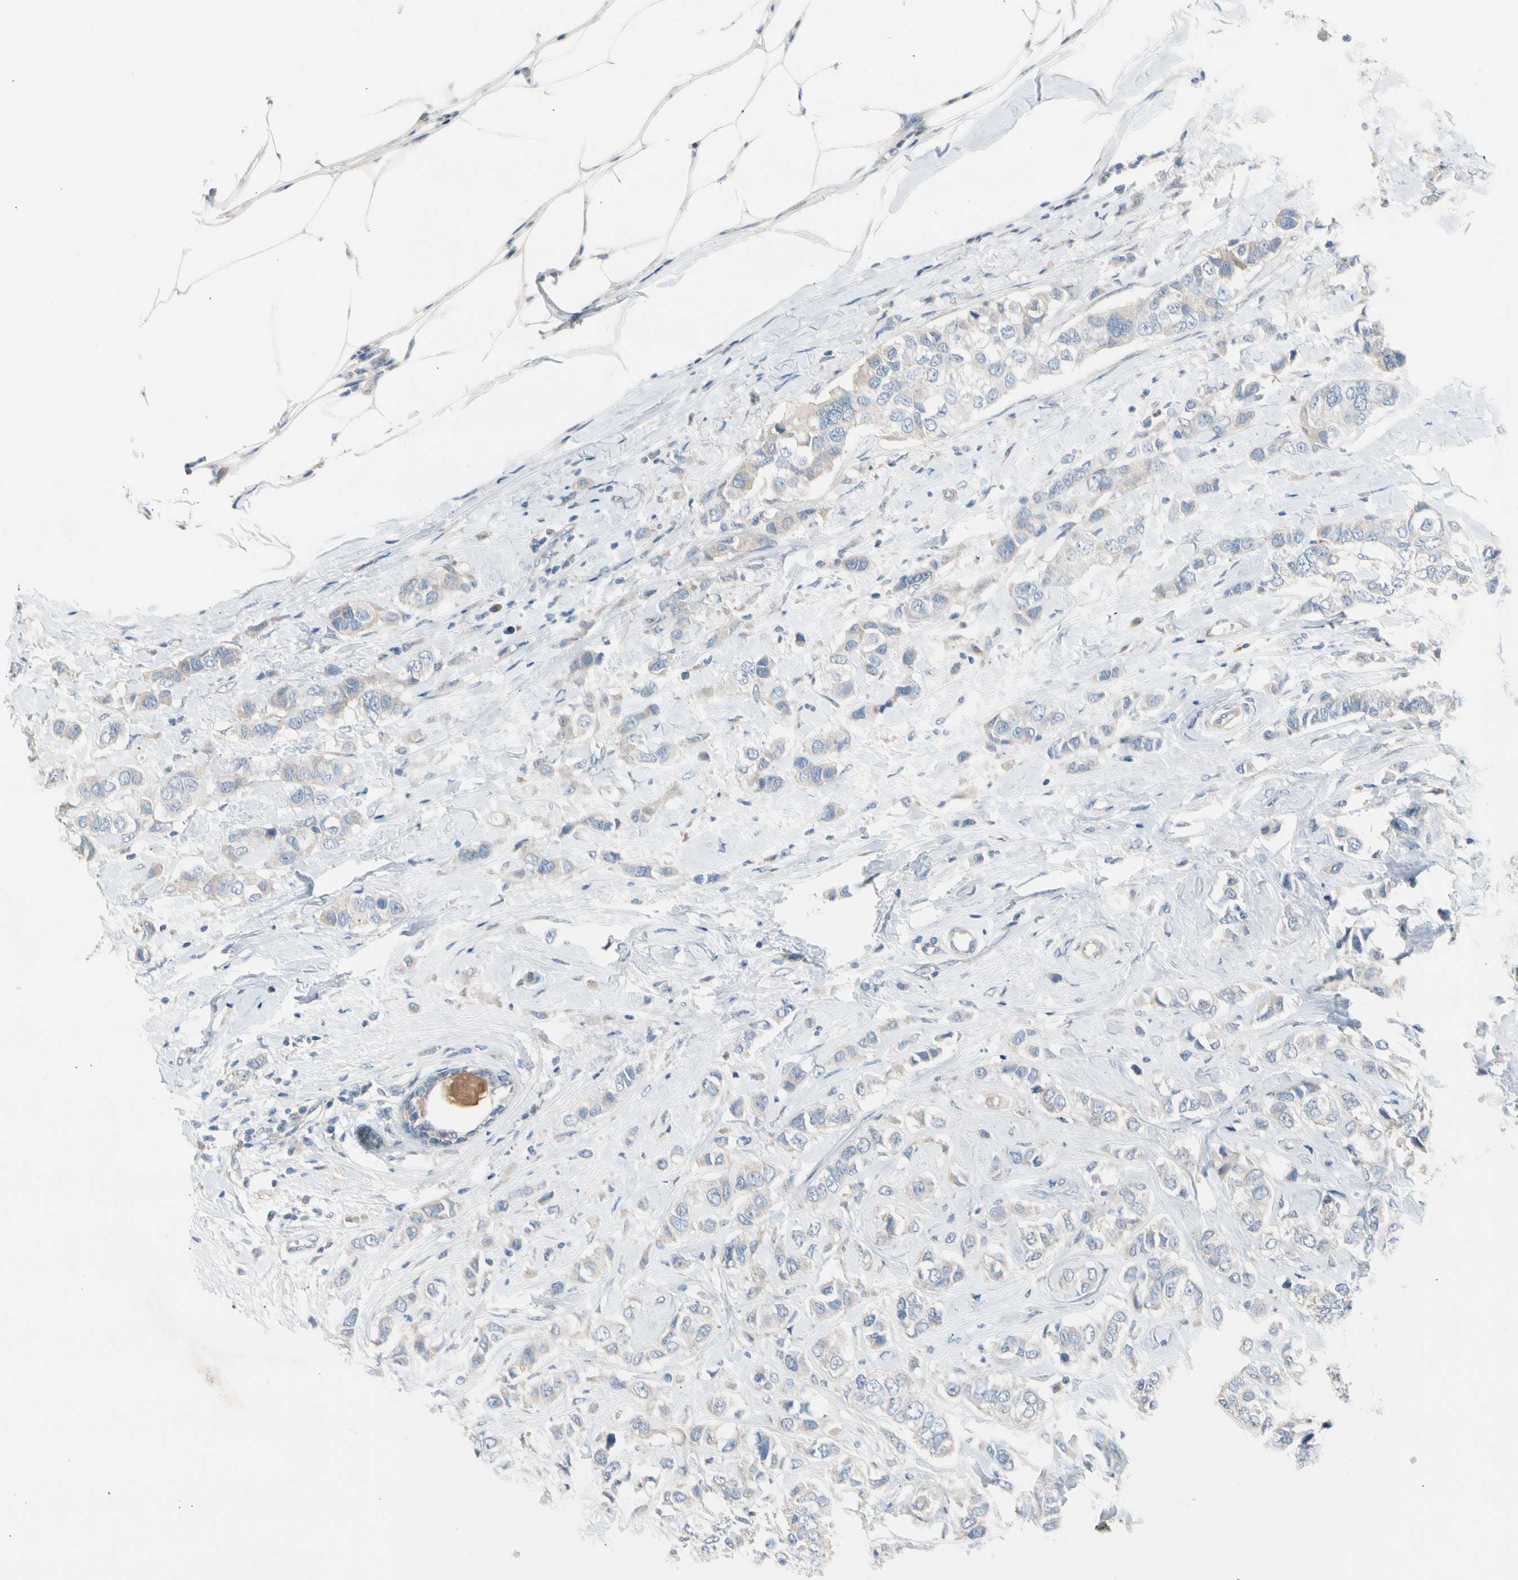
{"staining": {"intensity": "weak", "quantity": "25%-75%", "location": "cytoplasmic/membranous"}, "tissue": "breast cancer", "cell_type": "Tumor cells", "image_type": "cancer", "snomed": [{"axis": "morphology", "description": "Duct carcinoma"}, {"axis": "topography", "description": "Breast"}], "caption": "An immunohistochemistry image of tumor tissue is shown. Protein staining in brown shows weak cytoplasmic/membranous positivity in breast cancer within tumor cells. The protein is stained brown, and the nuclei are stained in blue (DAB (3,3'-diaminobenzidine) IHC with brightfield microscopy, high magnification).", "gene": "CASQ1", "patient": {"sex": "female", "age": 50}}